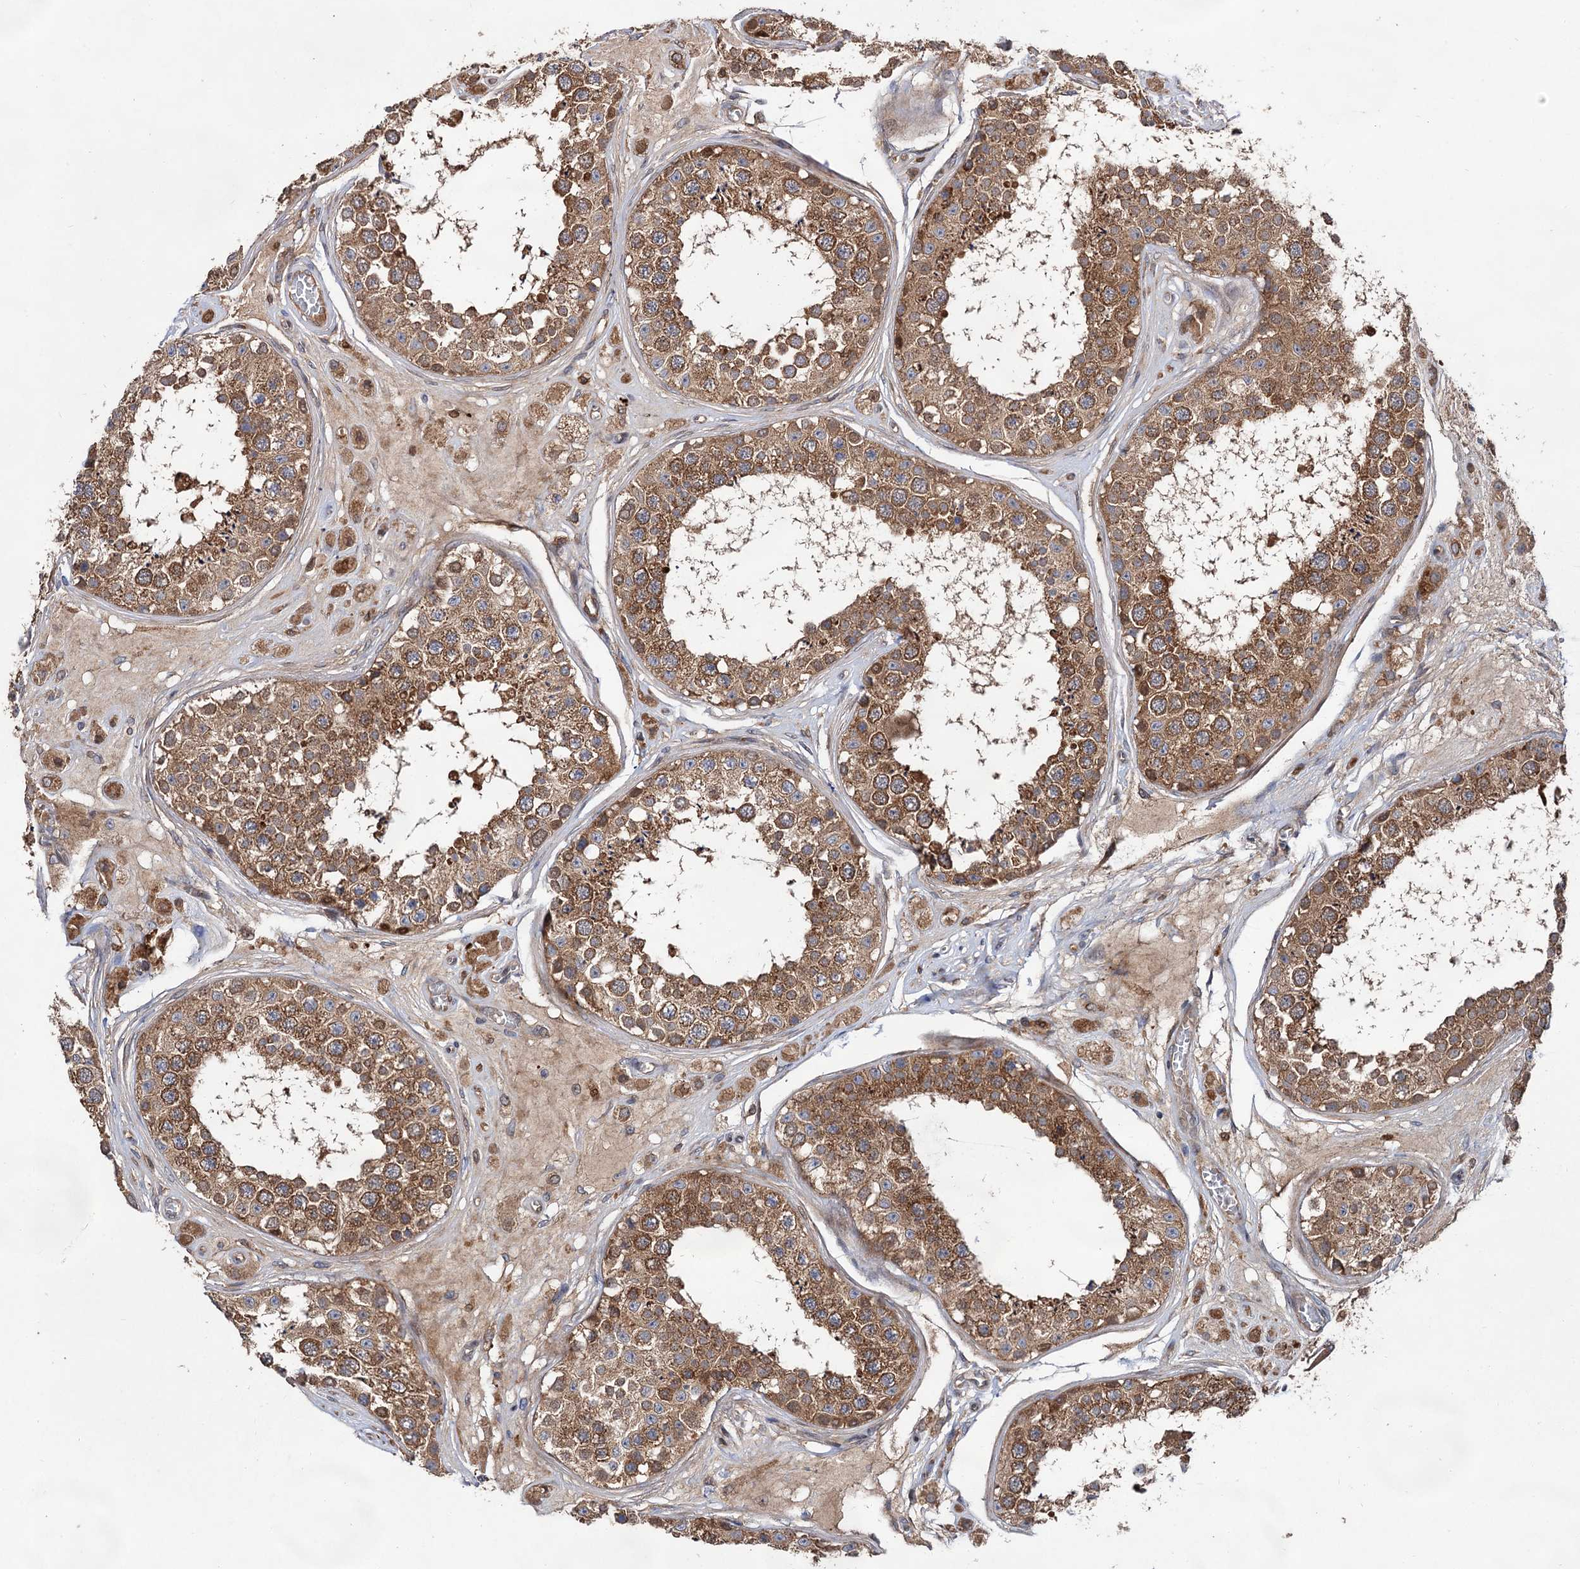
{"staining": {"intensity": "moderate", "quantity": ">75%", "location": "cytoplasmic/membranous"}, "tissue": "testis", "cell_type": "Cells in seminiferous ducts", "image_type": "normal", "snomed": [{"axis": "morphology", "description": "Normal tissue, NOS"}, {"axis": "topography", "description": "Testis"}], "caption": "The immunohistochemical stain shows moderate cytoplasmic/membranous expression in cells in seminiferous ducts of normal testis. (Stains: DAB (3,3'-diaminobenzidine) in brown, nuclei in blue, Microscopy: brightfield microscopy at high magnification).", "gene": "NAA25", "patient": {"sex": "male", "age": 25}}